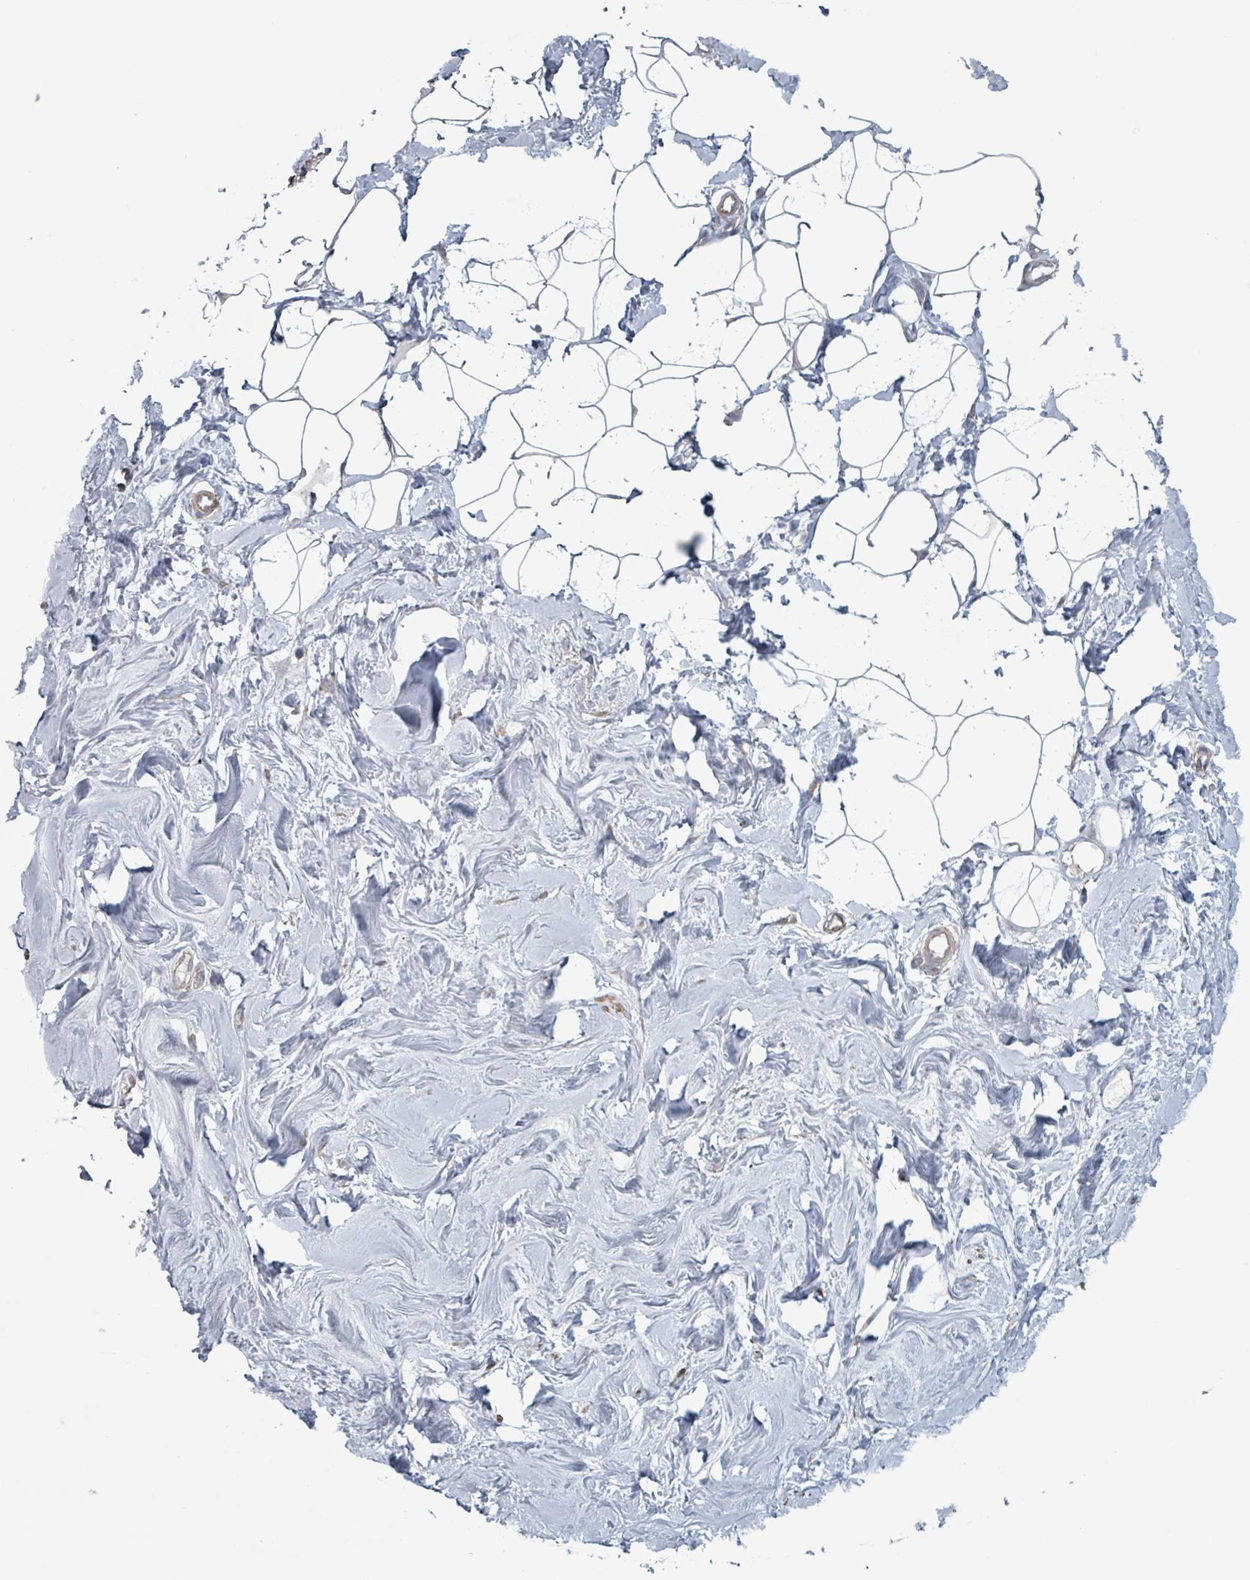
{"staining": {"intensity": "negative", "quantity": "none", "location": "none"}, "tissue": "breast", "cell_type": "Adipocytes", "image_type": "normal", "snomed": [{"axis": "morphology", "description": "Normal tissue, NOS"}, {"axis": "topography", "description": "Breast"}], "caption": "Breast was stained to show a protein in brown. There is no significant staining in adipocytes. (DAB immunohistochemistry visualized using brightfield microscopy, high magnification).", "gene": "ADCK1", "patient": {"sex": "female", "age": 27}}